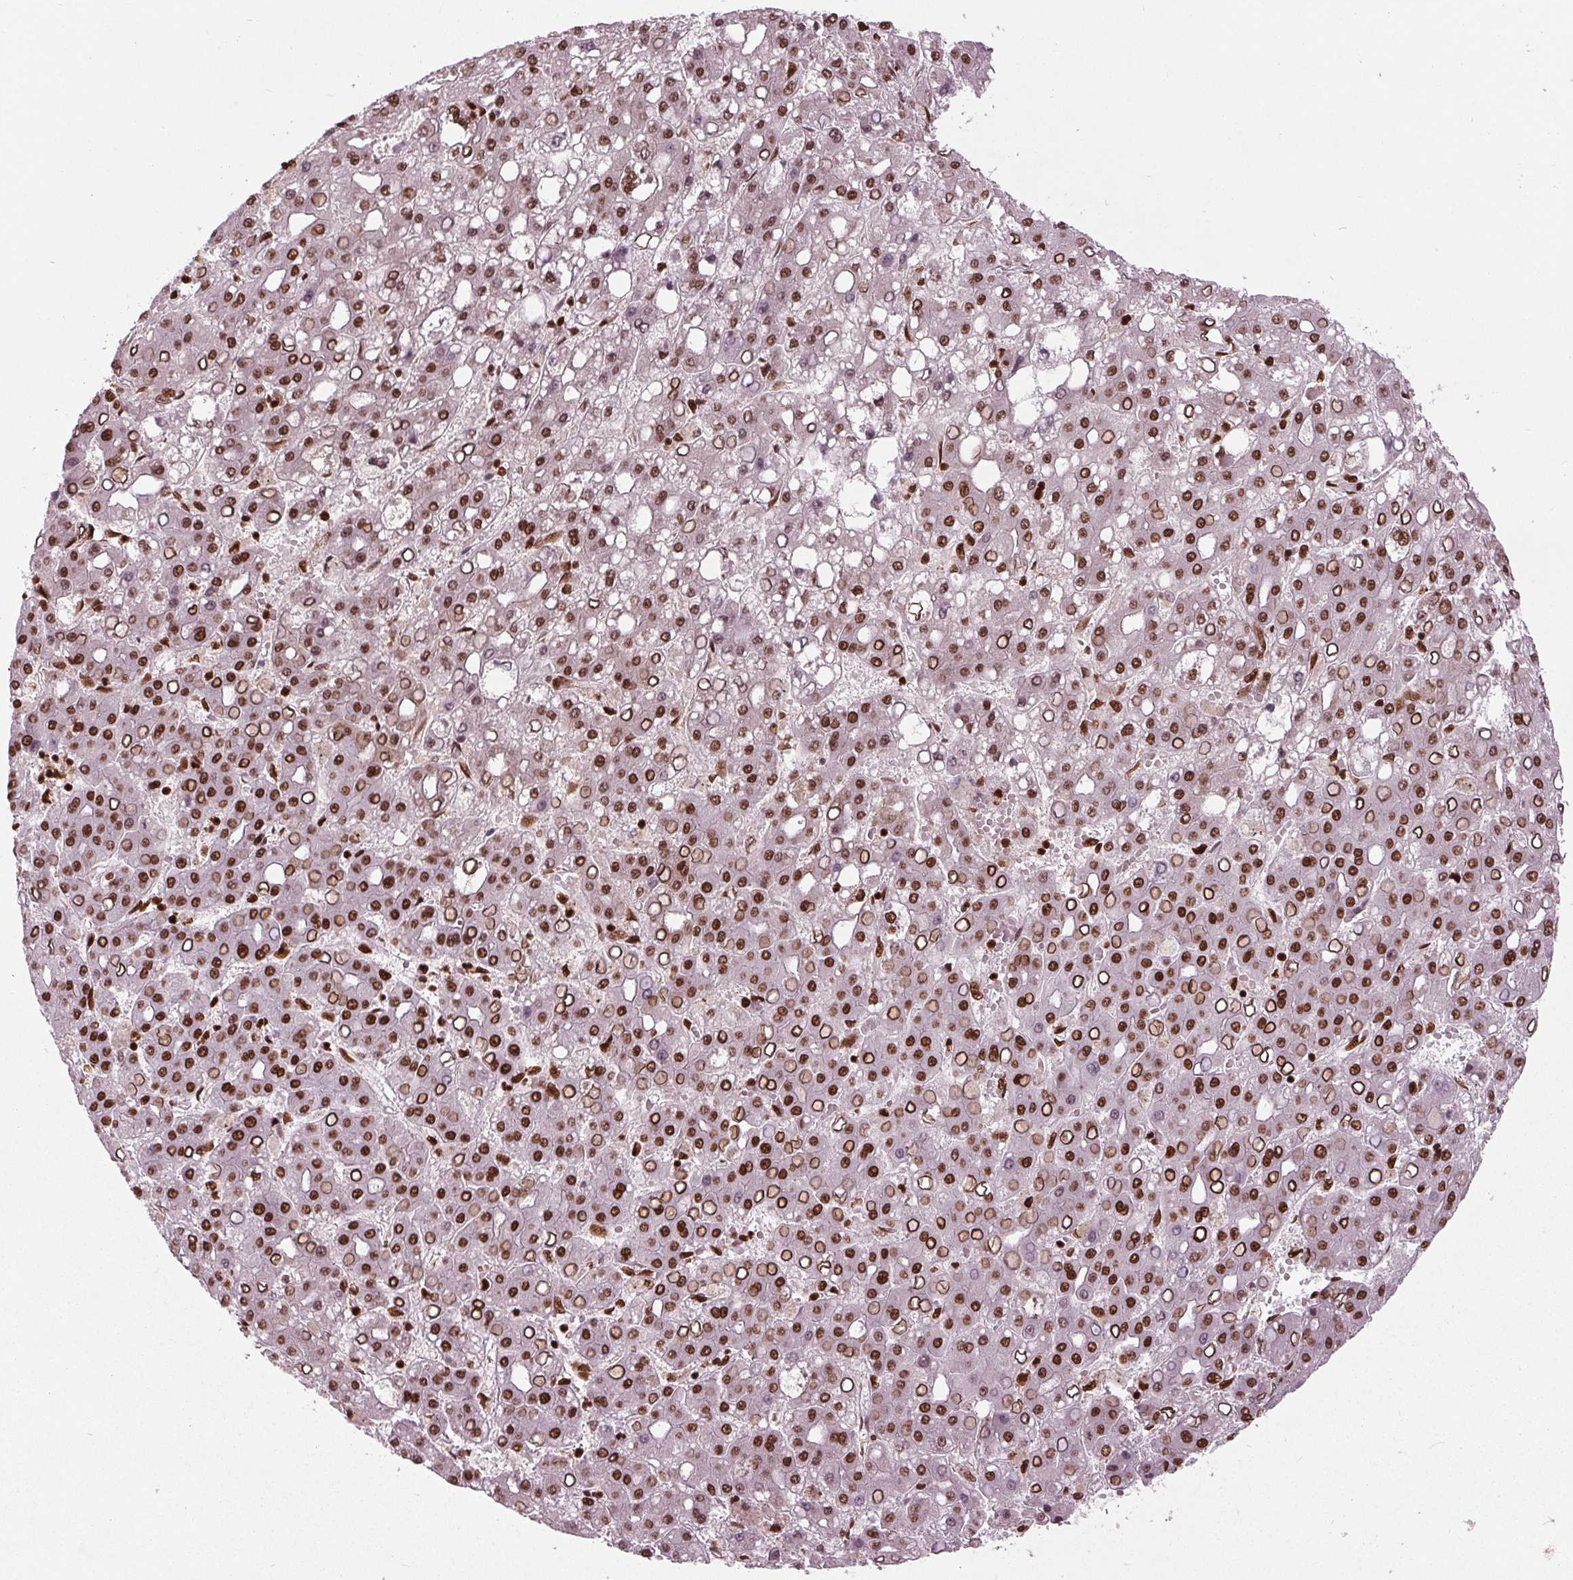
{"staining": {"intensity": "strong", "quantity": "25%-75%", "location": "nuclear"}, "tissue": "liver cancer", "cell_type": "Tumor cells", "image_type": "cancer", "snomed": [{"axis": "morphology", "description": "Carcinoma, Hepatocellular, NOS"}, {"axis": "topography", "description": "Liver"}], "caption": "Protein expression analysis of human hepatocellular carcinoma (liver) reveals strong nuclear expression in about 25%-75% of tumor cells.", "gene": "BRD4", "patient": {"sex": "male", "age": 65}}